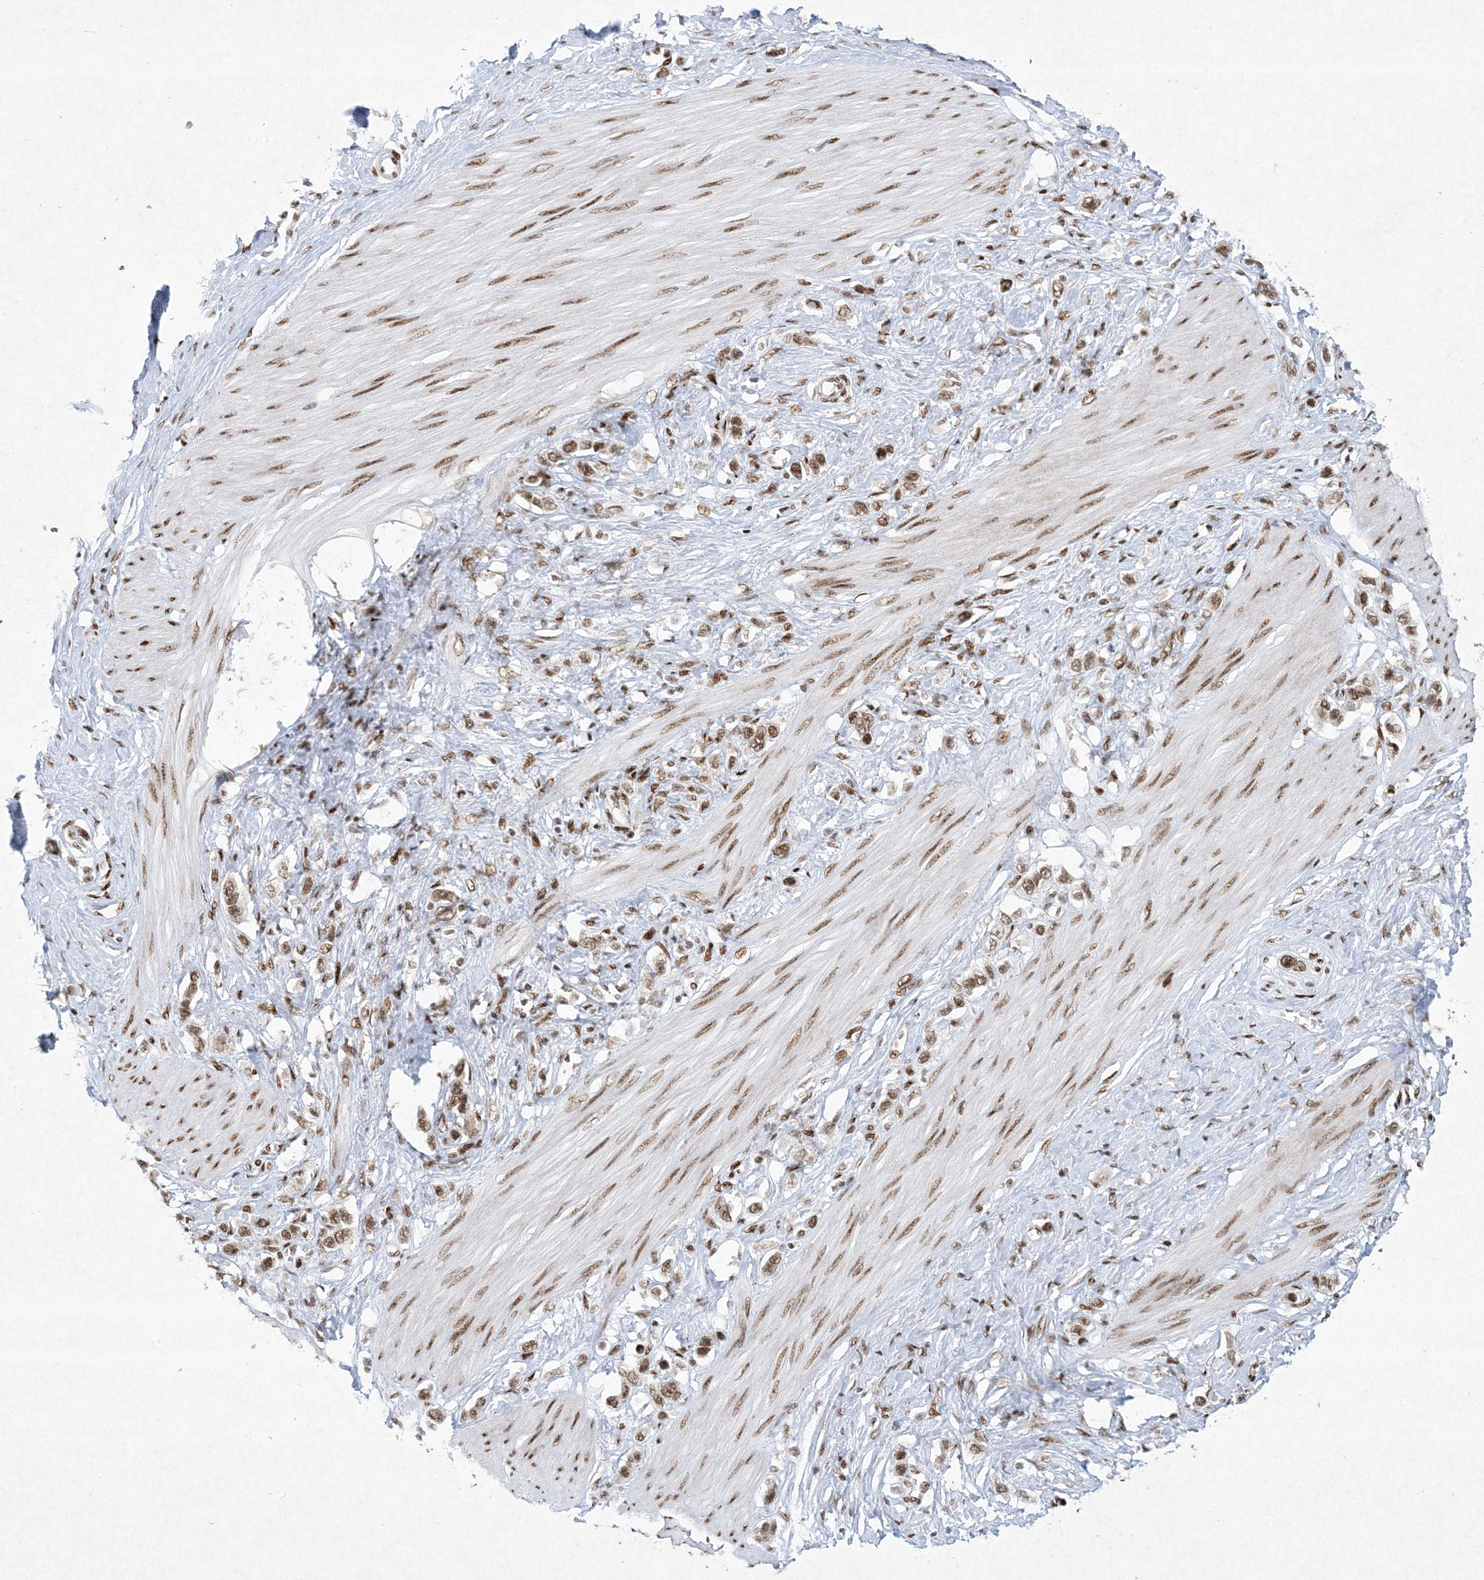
{"staining": {"intensity": "moderate", "quantity": ">75%", "location": "nuclear"}, "tissue": "stomach cancer", "cell_type": "Tumor cells", "image_type": "cancer", "snomed": [{"axis": "morphology", "description": "Adenocarcinoma, NOS"}, {"axis": "topography", "description": "Stomach"}], "caption": "Stomach cancer stained with immunohistochemistry (IHC) displays moderate nuclear expression in approximately >75% of tumor cells.", "gene": "PKNOX2", "patient": {"sex": "female", "age": 65}}